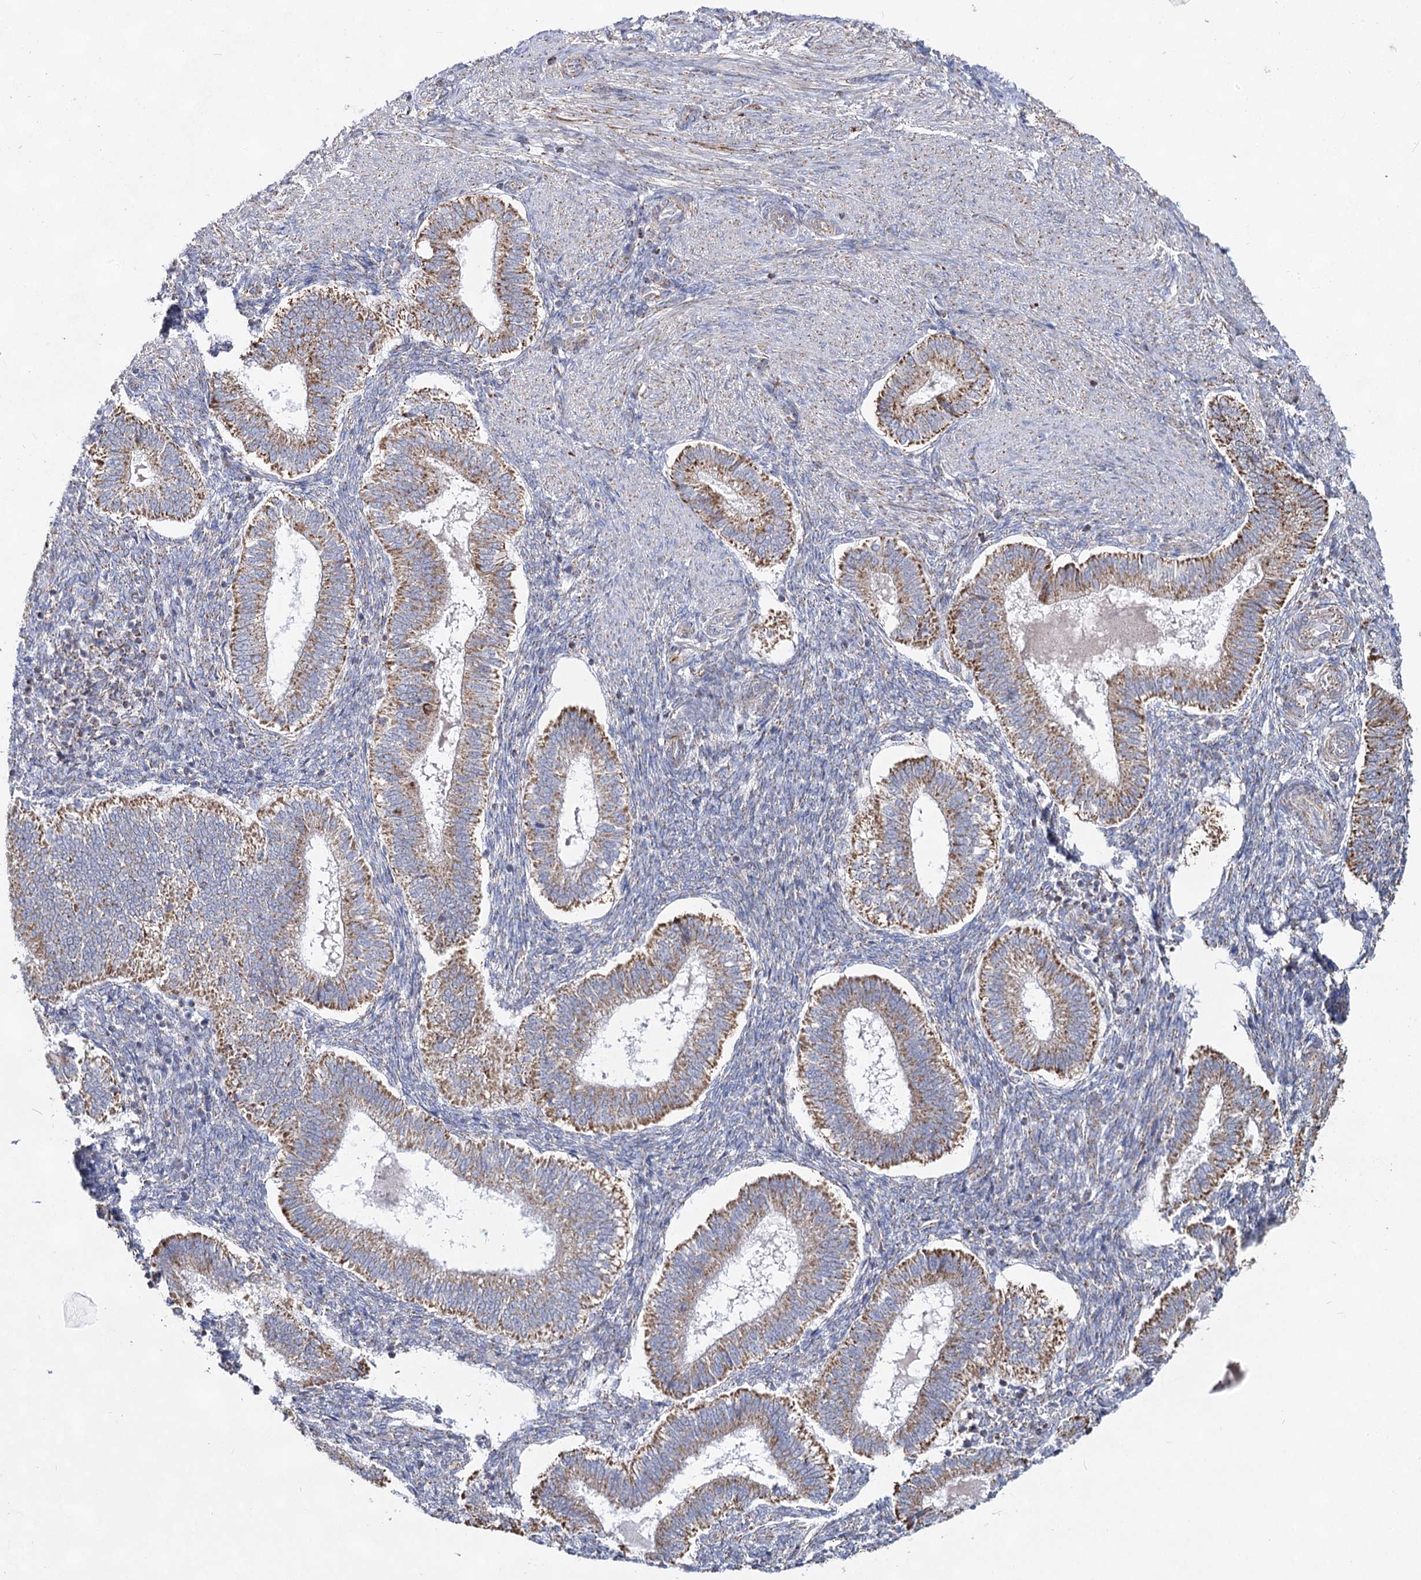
{"staining": {"intensity": "negative", "quantity": "none", "location": "none"}, "tissue": "endometrium", "cell_type": "Cells in endometrial stroma", "image_type": "normal", "snomed": [{"axis": "morphology", "description": "Normal tissue, NOS"}, {"axis": "topography", "description": "Endometrium"}], "caption": "This photomicrograph is of benign endometrium stained with IHC to label a protein in brown with the nuclei are counter-stained blue. There is no positivity in cells in endometrial stroma. The staining is performed using DAB brown chromogen with nuclei counter-stained in using hematoxylin.", "gene": "CCDC73", "patient": {"sex": "female", "age": 25}}